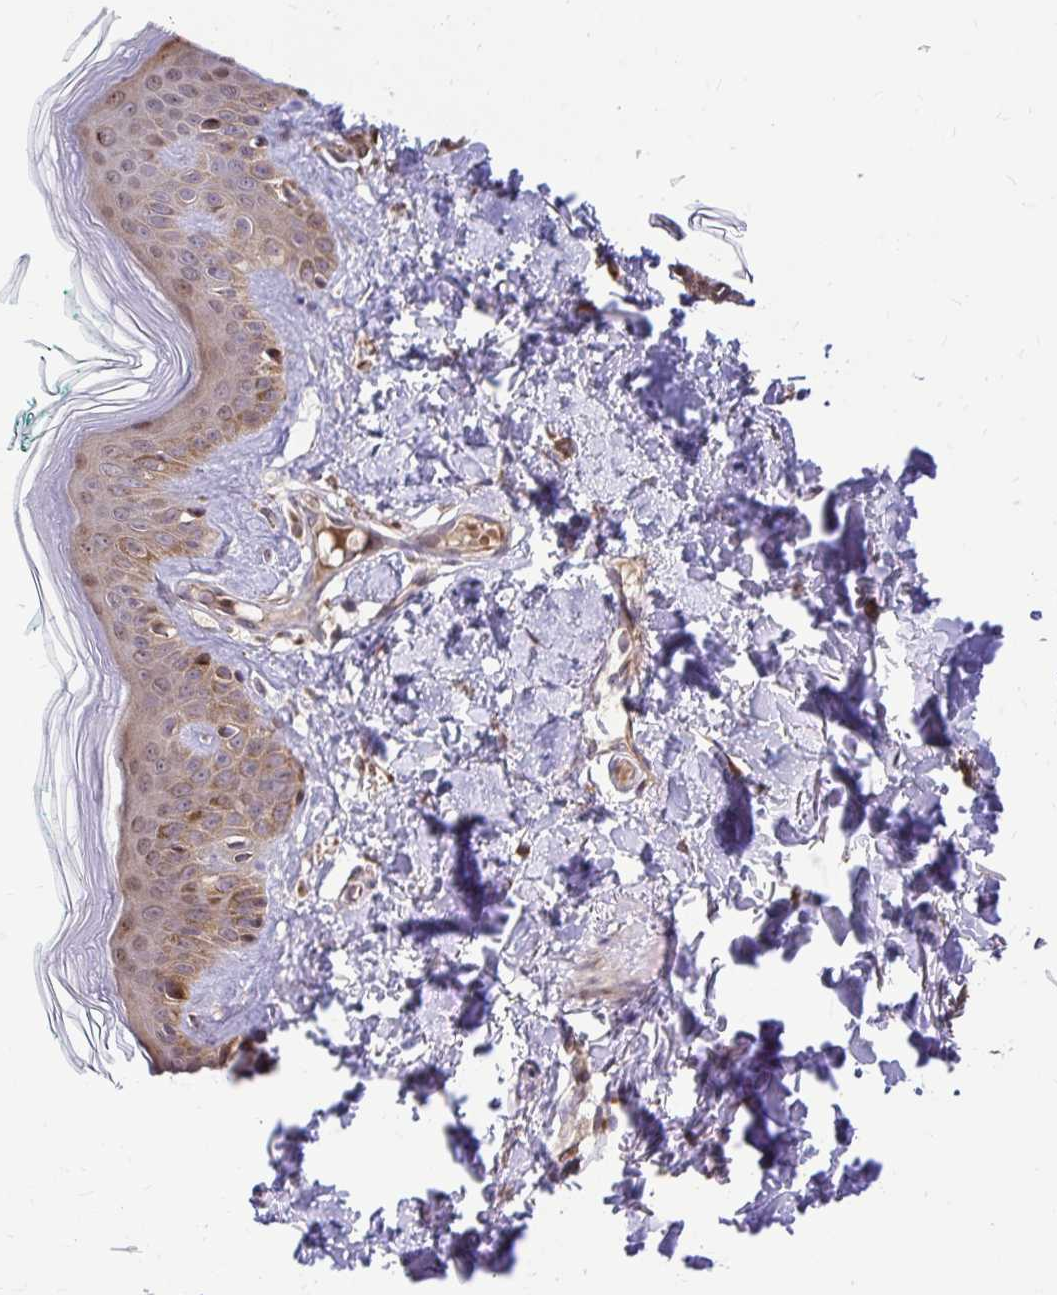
{"staining": {"intensity": "strong", "quantity": ">75%", "location": "cytoplasmic/membranous"}, "tissue": "skin", "cell_type": "Fibroblasts", "image_type": "normal", "snomed": [{"axis": "morphology", "description": "Normal tissue, NOS"}, {"axis": "topography", "description": "Skin"}, {"axis": "topography", "description": "Peripheral nerve tissue"}], "caption": "Approximately >75% of fibroblasts in unremarkable skin demonstrate strong cytoplasmic/membranous protein staining as visualized by brown immunohistochemical staining.", "gene": "VTI1B", "patient": {"sex": "female", "age": 45}}